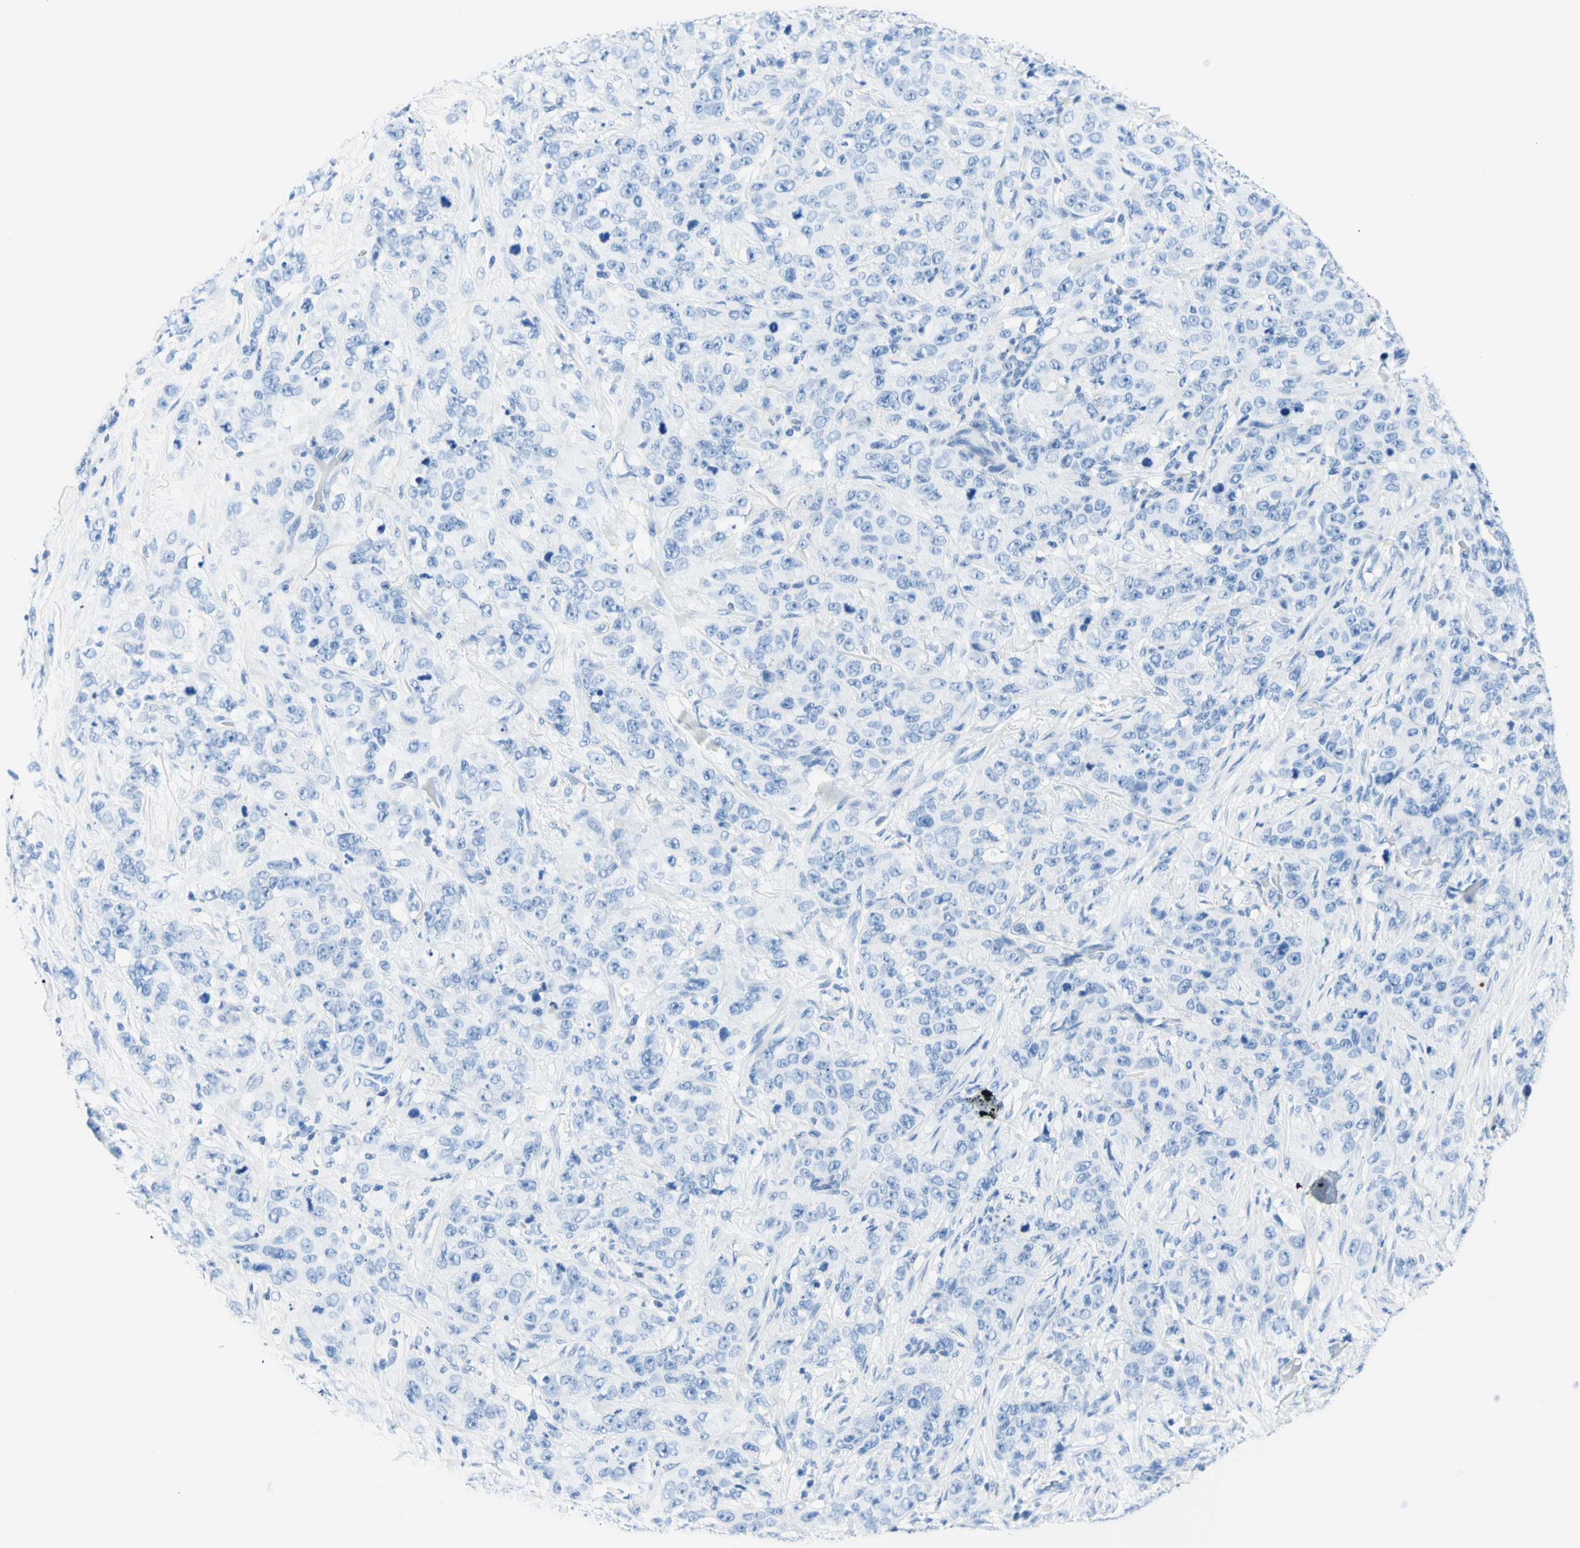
{"staining": {"intensity": "negative", "quantity": "none", "location": "none"}, "tissue": "stomach cancer", "cell_type": "Tumor cells", "image_type": "cancer", "snomed": [{"axis": "morphology", "description": "Adenocarcinoma, NOS"}, {"axis": "topography", "description": "Stomach"}], "caption": "Immunohistochemical staining of human stomach cancer displays no significant expression in tumor cells.", "gene": "MYH2", "patient": {"sex": "male", "age": 48}}